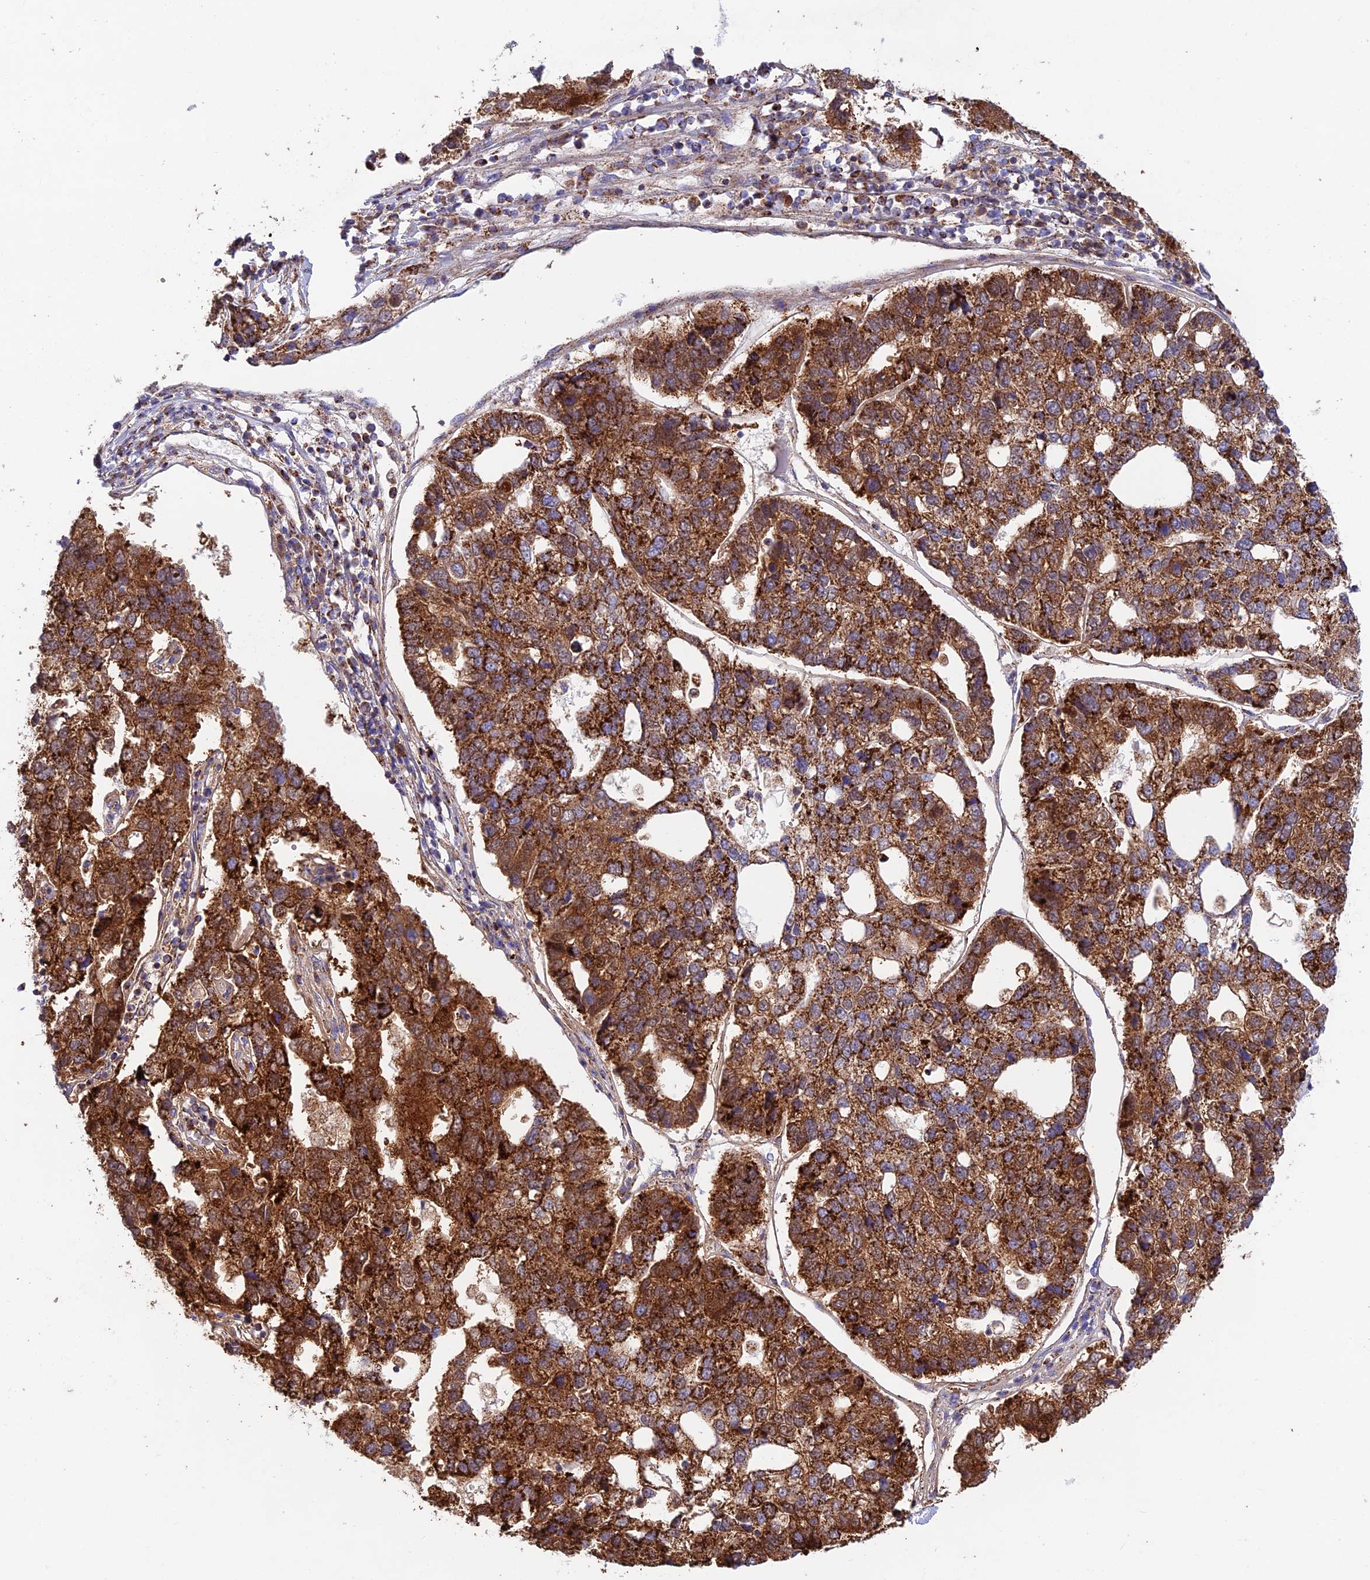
{"staining": {"intensity": "strong", "quantity": ">75%", "location": "cytoplasmic/membranous"}, "tissue": "pancreatic cancer", "cell_type": "Tumor cells", "image_type": "cancer", "snomed": [{"axis": "morphology", "description": "Adenocarcinoma, NOS"}, {"axis": "topography", "description": "Pancreas"}], "caption": "Pancreatic adenocarcinoma was stained to show a protein in brown. There is high levels of strong cytoplasmic/membranous staining in about >75% of tumor cells. The staining was performed using DAB (3,3'-diaminobenzidine), with brown indicating positive protein expression. Nuclei are stained blue with hematoxylin.", "gene": "KHDC3L", "patient": {"sex": "female", "age": 61}}